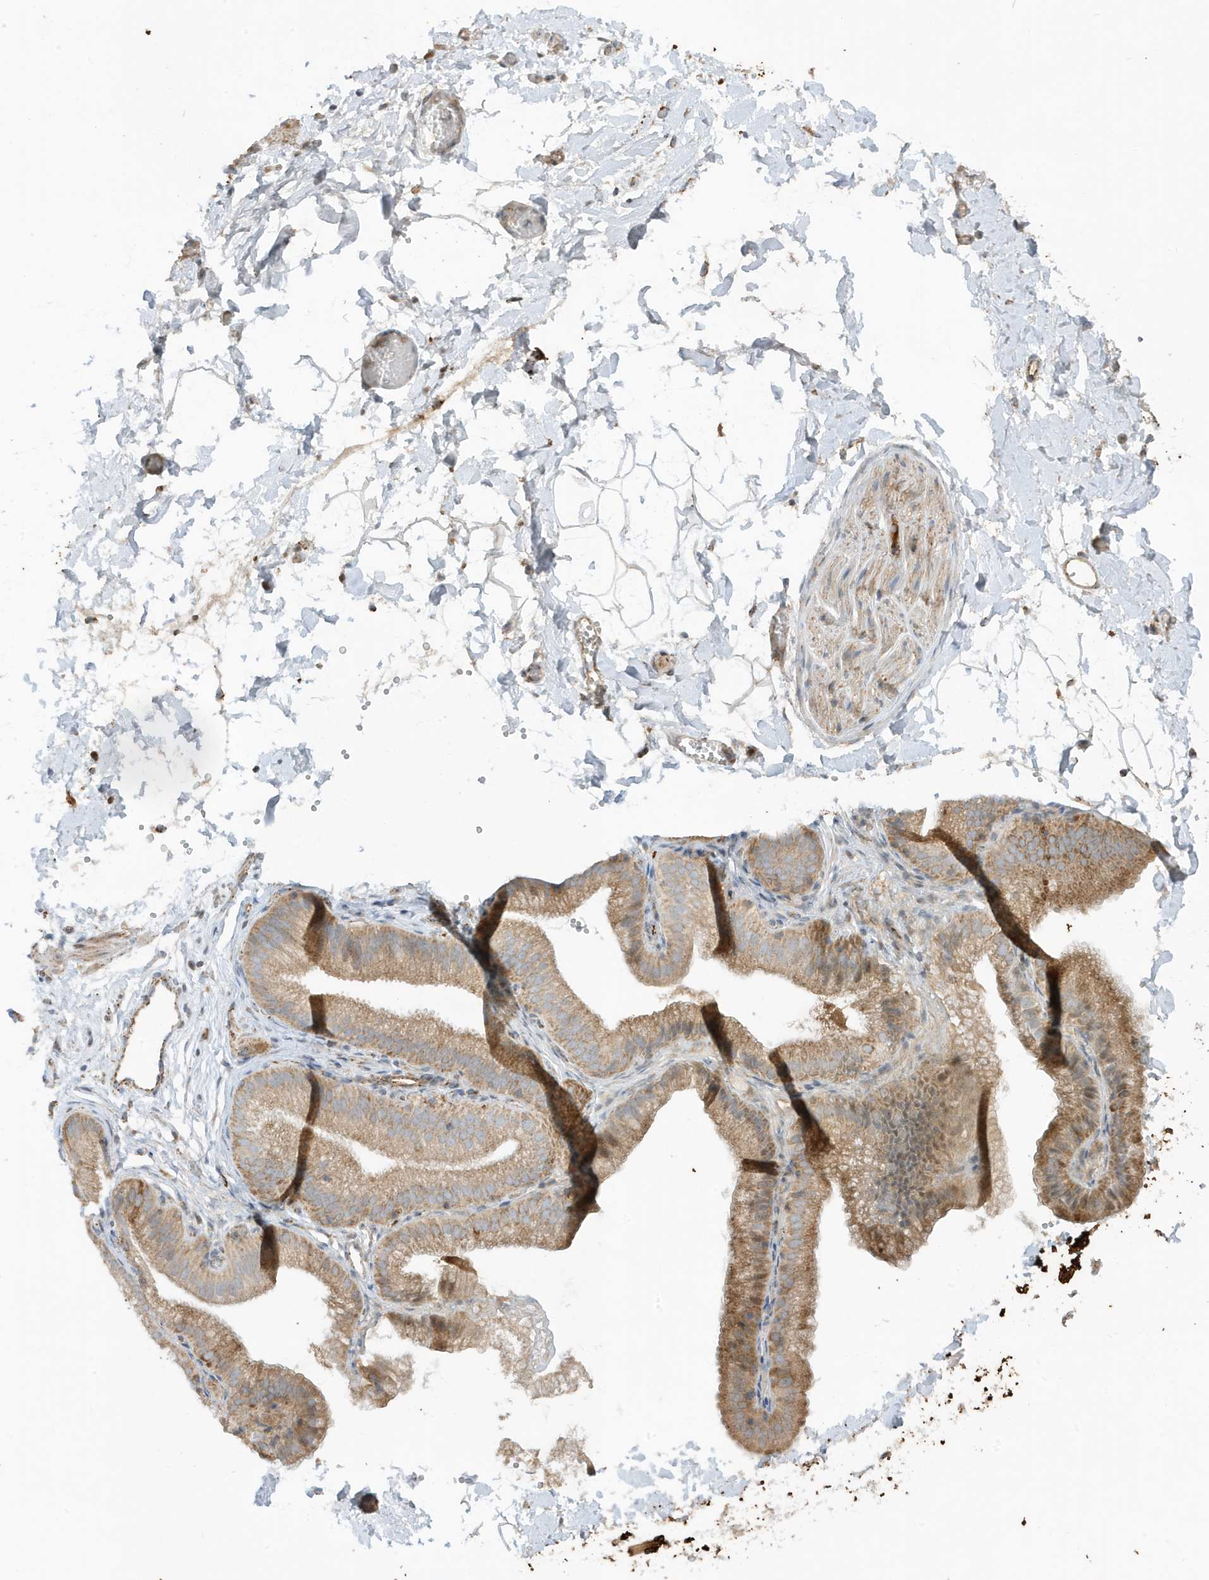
{"staining": {"intensity": "moderate", "quantity": ">75%", "location": "cytoplasmic/membranous"}, "tissue": "adipose tissue", "cell_type": "Adipocytes", "image_type": "normal", "snomed": [{"axis": "morphology", "description": "Normal tissue, NOS"}, {"axis": "topography", "description": "Gallbladder"}, {"axis": "topography", "description": "Peripheral nerve tissue"}], "caption": "Brown immunohistochemical staining in benign adipose tissue exhibits moderate cytoplasmic/membranous positivity in about >75% of adipocytes. Using DAB (3,3'-diaminobenzidine) (brown) and hematoxylin (blue) stains, captured at high magnification using brightfield microscopy.", "gene": "IFT57", "patient": {"sex": "male", "age": 38}}